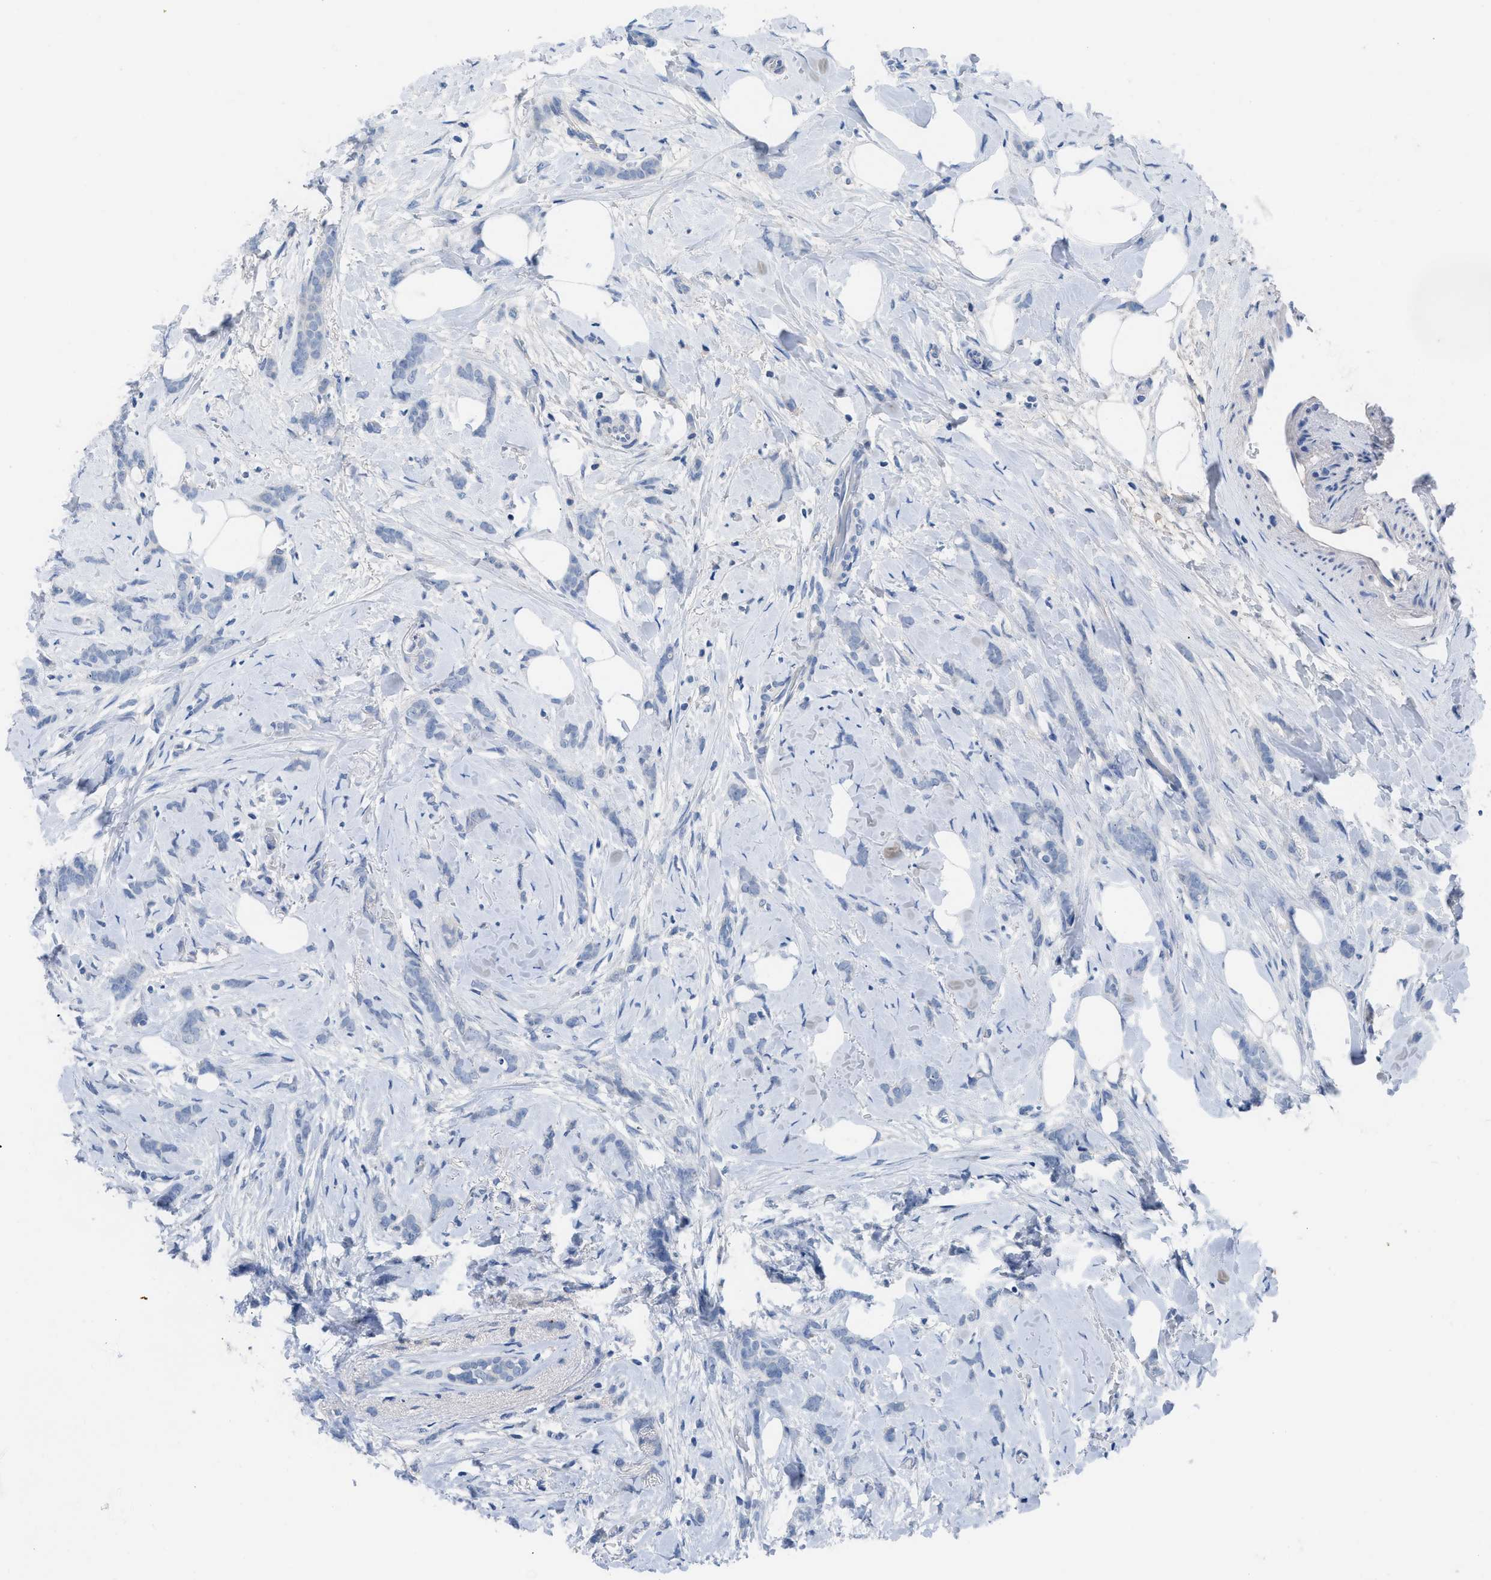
{"staining": {"intensity": "negative", "quantity": "none", "location": "none"}, "tissue": "breast cancer", "cell_type": "Tumor cells", "image_type": "cancer", "snomed": [{"axis": "morphology", "description": "Lobular carcinoma, in situ"}, {"axis": "morphology", "description": "Lobular carcinoma"}, {"axis": "topography", "description": "Breast"}], "caption": "An image of human breast cancer (lobular carcinoma) is negative for staining in tumor cells.", "gene": "HPX", "patient": {"sex": "female", "age": 41}}